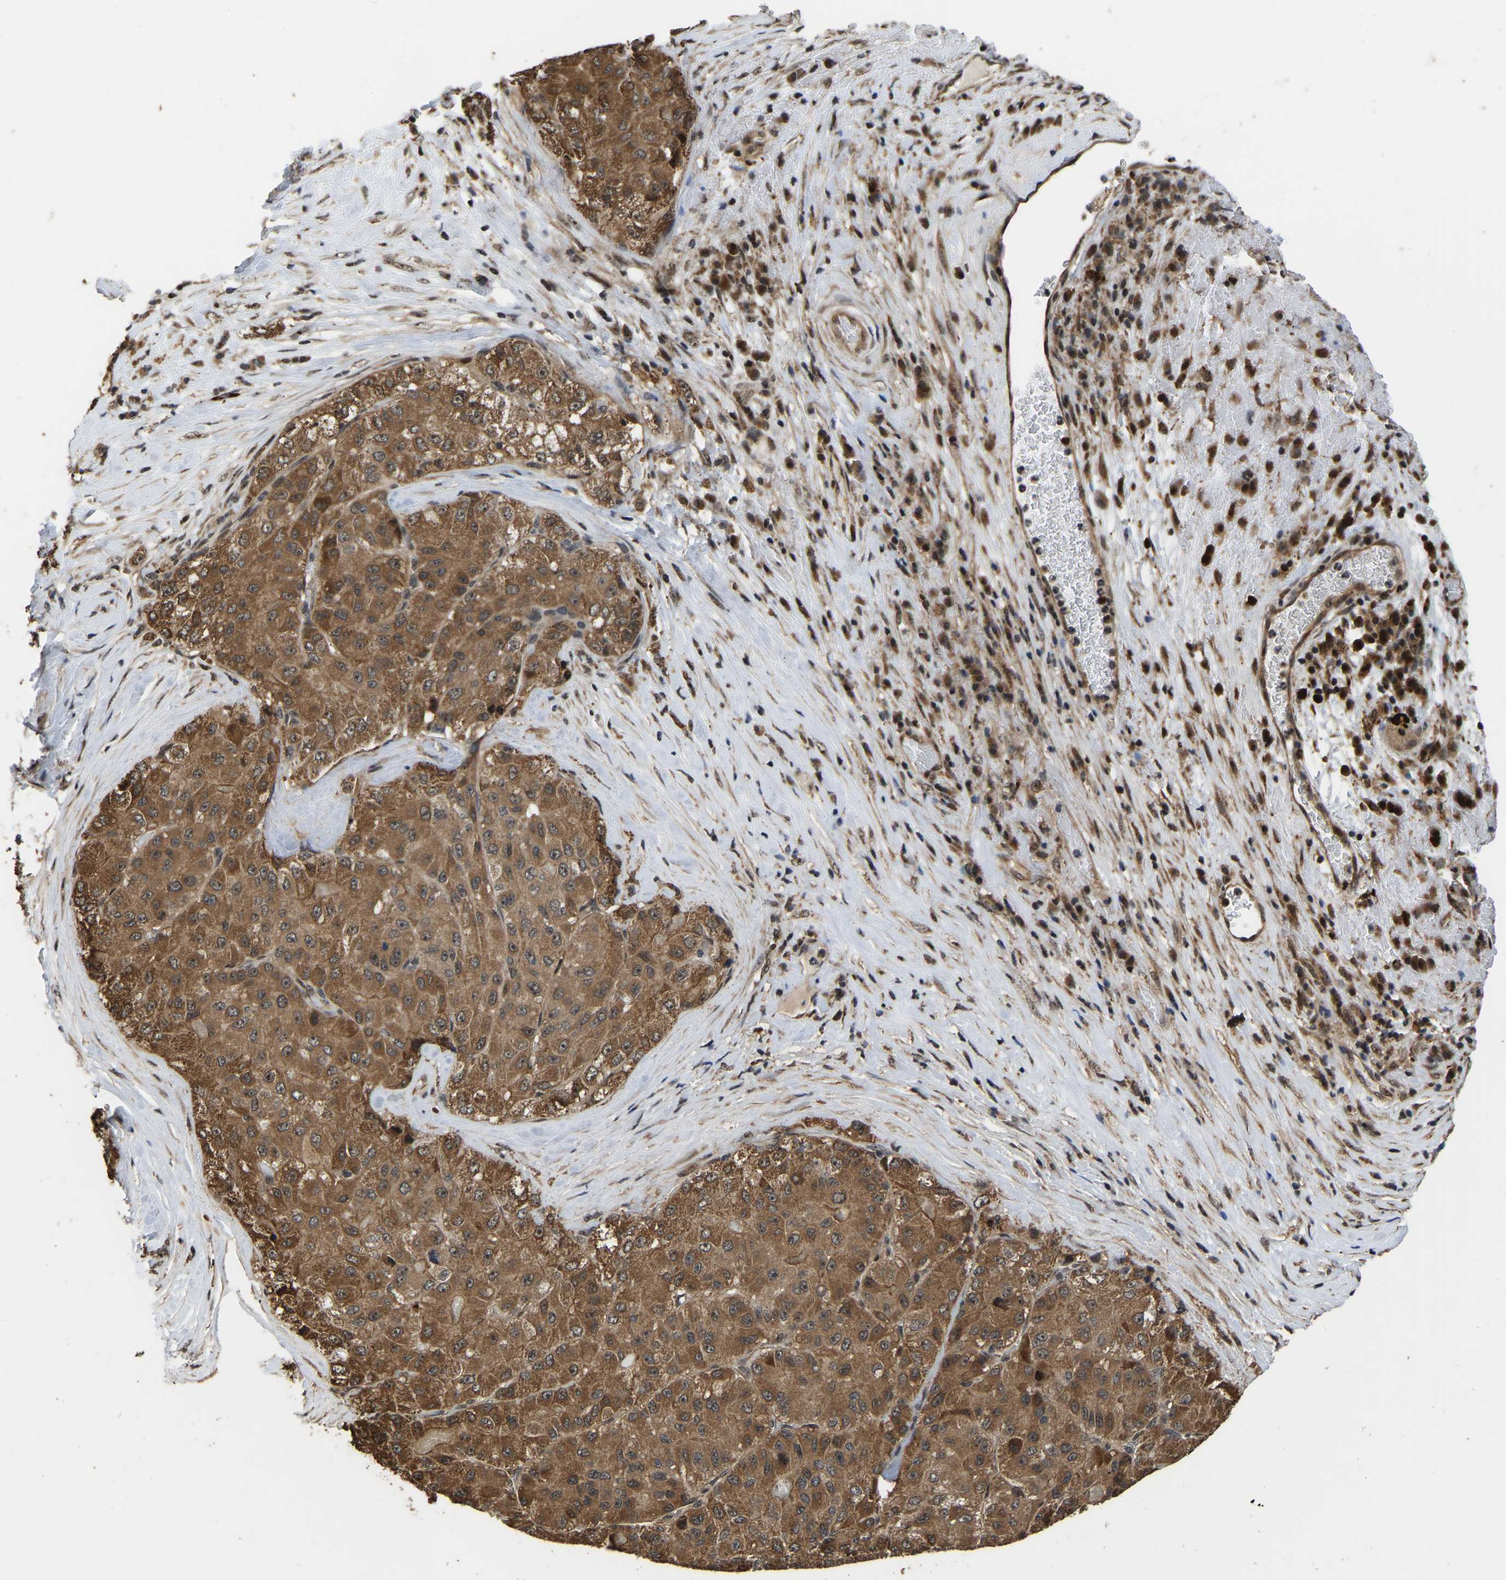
{"staining": {"intensity": "moderate", "quantity": ">75%", "location": "cytoplasmic/membranous,nuclear"}, "tissue": "liver cancer", "cell_type": "Tumor cells", "image_type": "cancer", "snomed": [{"axis": "morphology", "description": "Carcinoma, Hepatocellular, NOS"}, {"axis": "topography", "description": "Liver"}], "caption": "Protein staining of liver hepatocellular carcinoma tissue displays moderate cytoplasmic/membranous and nuclear expression in approximately >75% of tumor cells.", "gene": "CIAO1", "patient": {"sex": "male", "age": 80}}